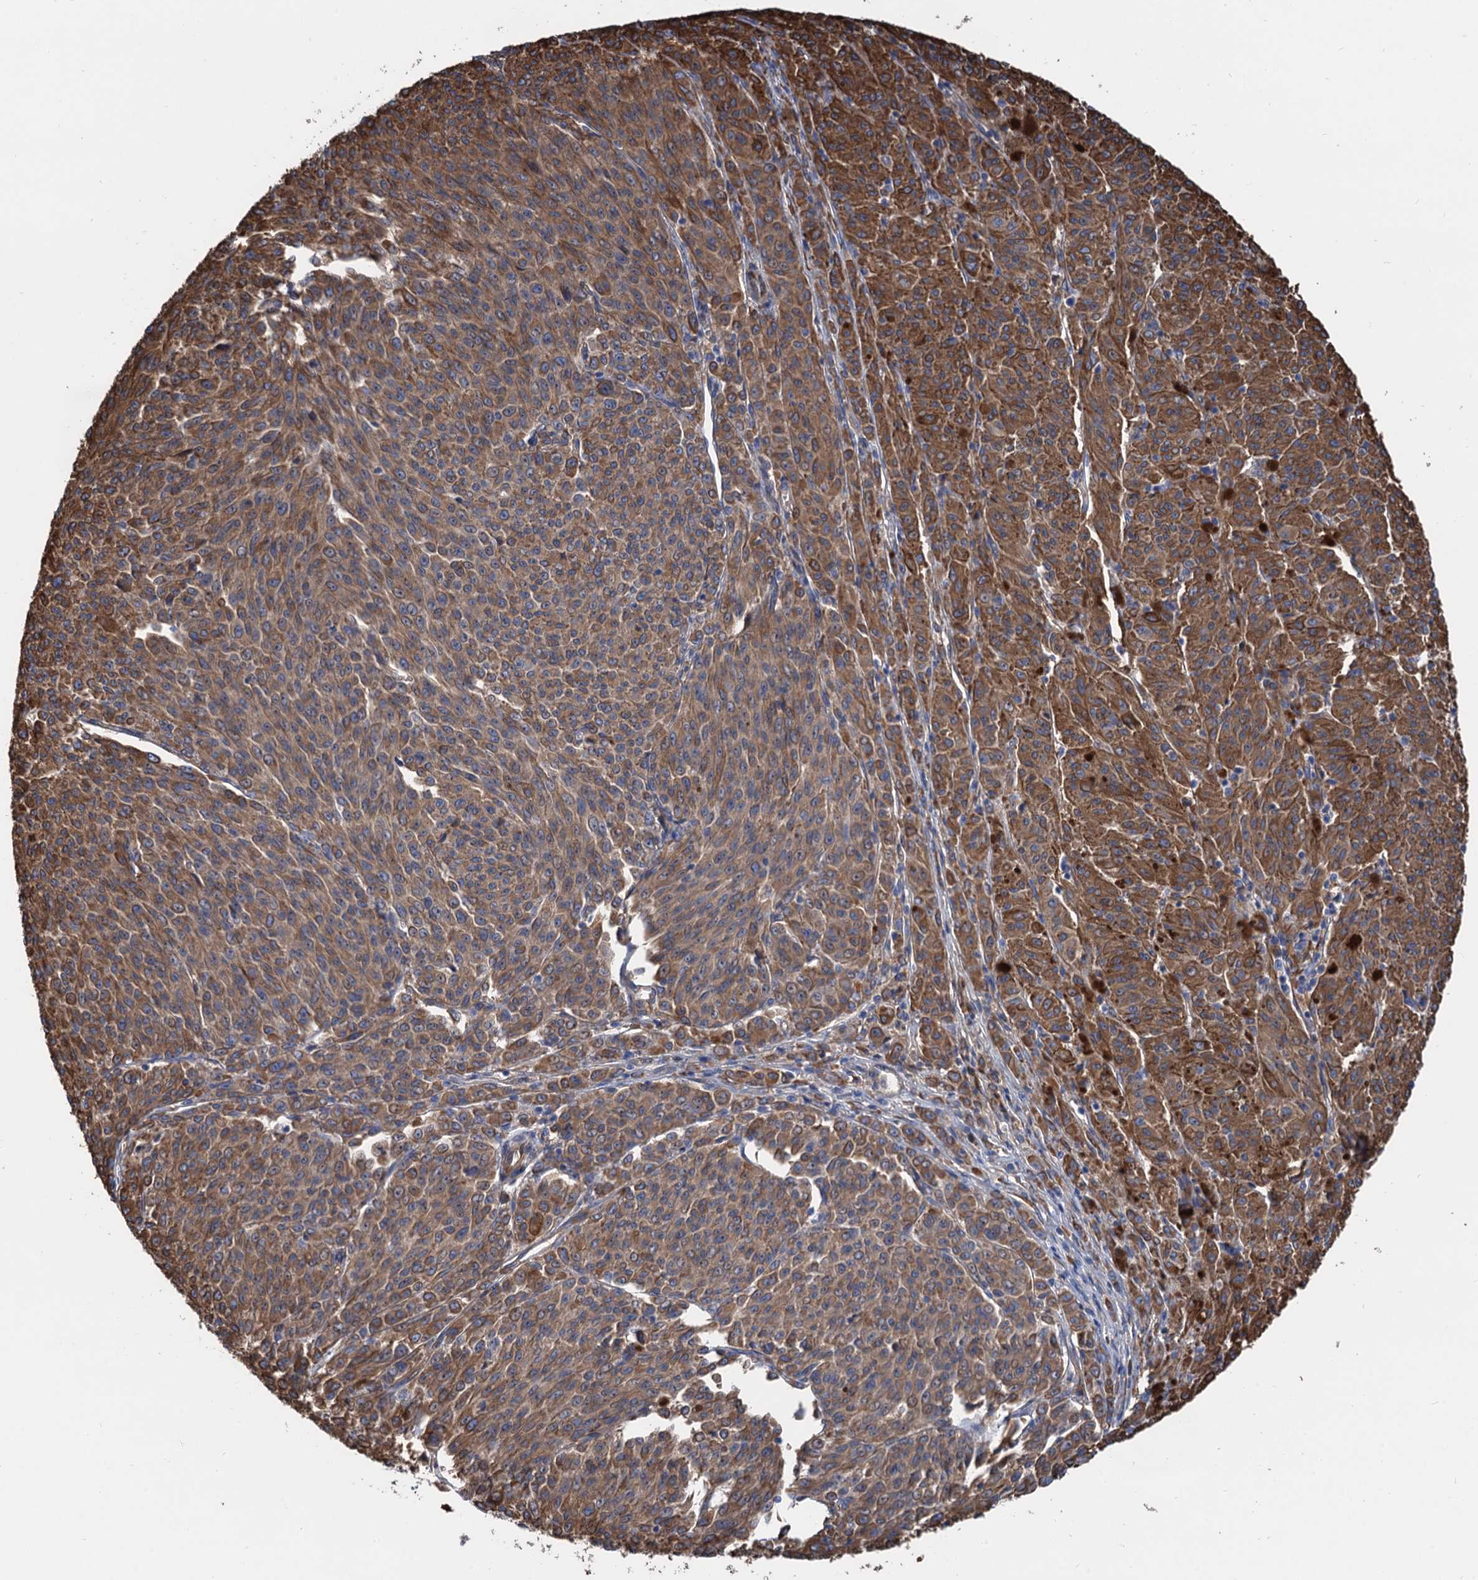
{"staining": {"intensity": "moderate", "quantity": ">75%", "location": "cytoplasmic/membranous"}, "tissue": "melanoma", "cell_type": "Tumor cells", "image_type": "cancer", "snomed": [{"axis": "morphology", "description": "Malignant melanoma, NOS"}, {"axis": "topography", "description": "Skin"}], "caption": "The image exhibits immunohistochemical staining of malignant melanoma. There is moderate cytoplasmic/membranous expression is identified in approximately >75% of tumor cells. Immunohistochemistry (ihc) stains the protein in brown and the nuclei are stained blue.", "gene": "CNNM1", "patient": {"sex": "female", "age": 52}}